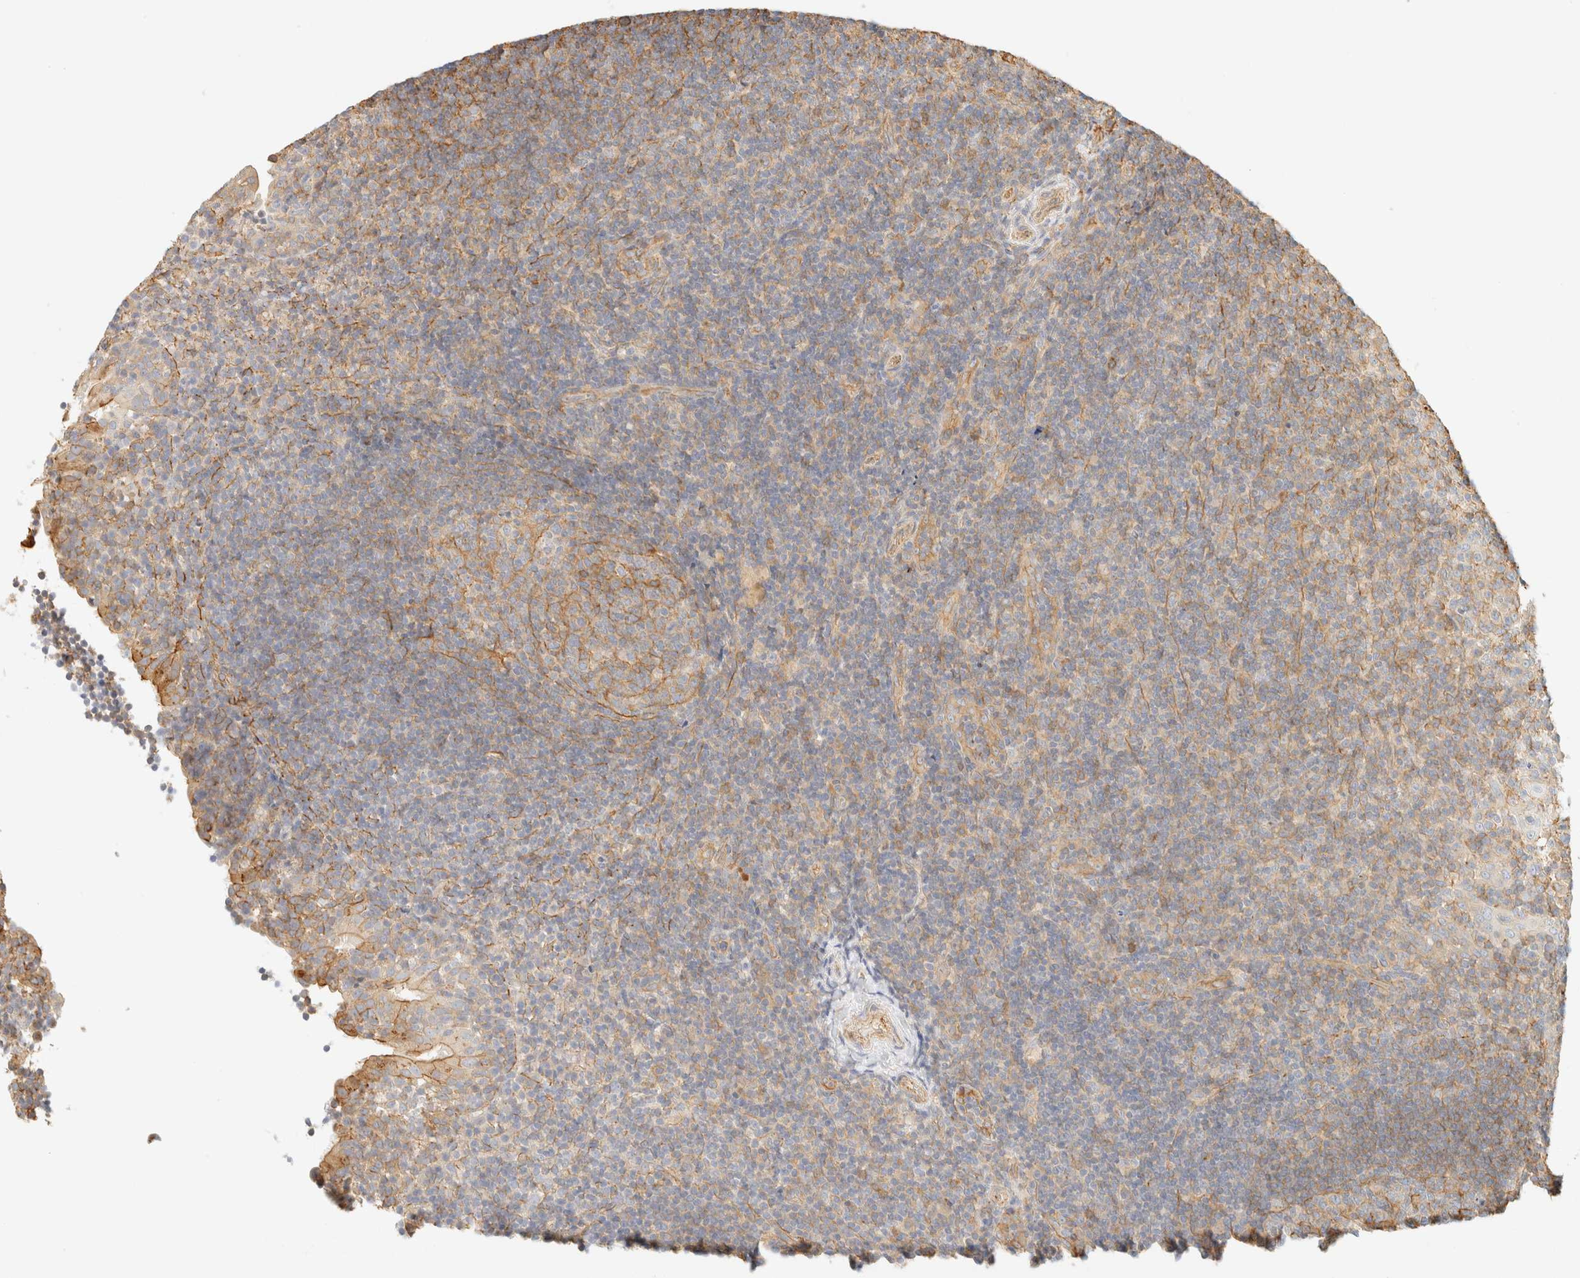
{"staining": {"intensity": "moderate", "quantity": "25%-75%", "location": "cytoplasmic/membranous"}, "tissue": "tonsil", "cell_type": "Germinal center cells", "image_type": "normal", "snomed": [{"axis": "morphology", "description": "Normal tissue, NOS"}, {"axis": "topography", "description": "Tonsil"}], "caption": "Moderate cytoplasmic/membranous protein expression is present in approximately 25%-75% of germinal center cells in tonsil.", "gene": "OTOP2", "patient": {"sex": "female", "age": 40}}